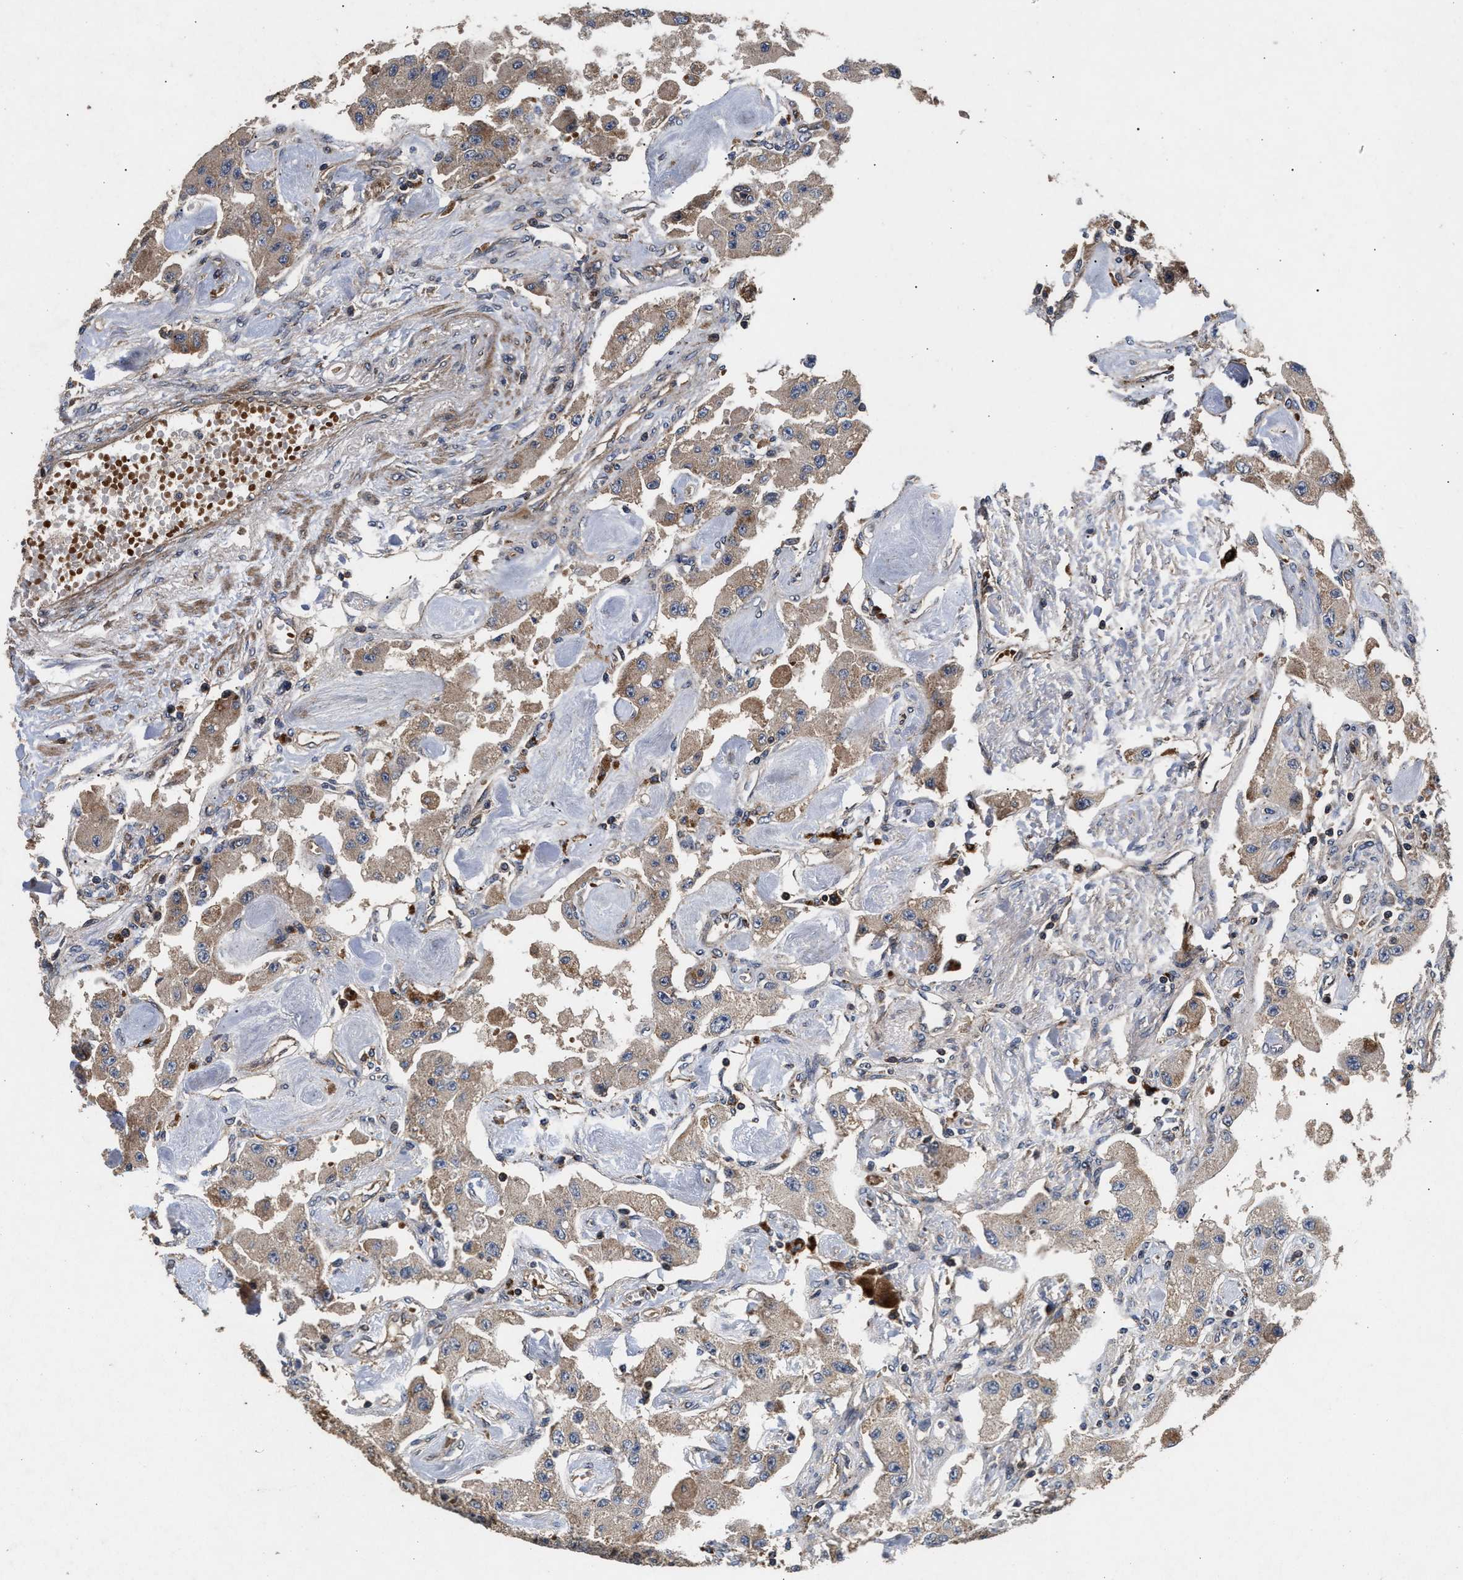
{"staining": {"intensity": "weak", "quantity": "25%-75%", "location": "cytoplasmic/membranous"}, "tissue": "carcinoid", "cell_type": "Tumor cells", "image_type": "cancer", "snomed": [{"axis": "morphology", "description": "Carcinoid, malignant, NOS"}, {"axis": "topography", "description": "Pancreas"}], "caption": "Immunohistochemical staining of human malignant carcinoid demonstrates low levels of weak cytoplasmic/membranous staining in about 25%-75% of tumor cells.", "gene": "NFKB2", "patient": {"sex": "male", "age": 41}}